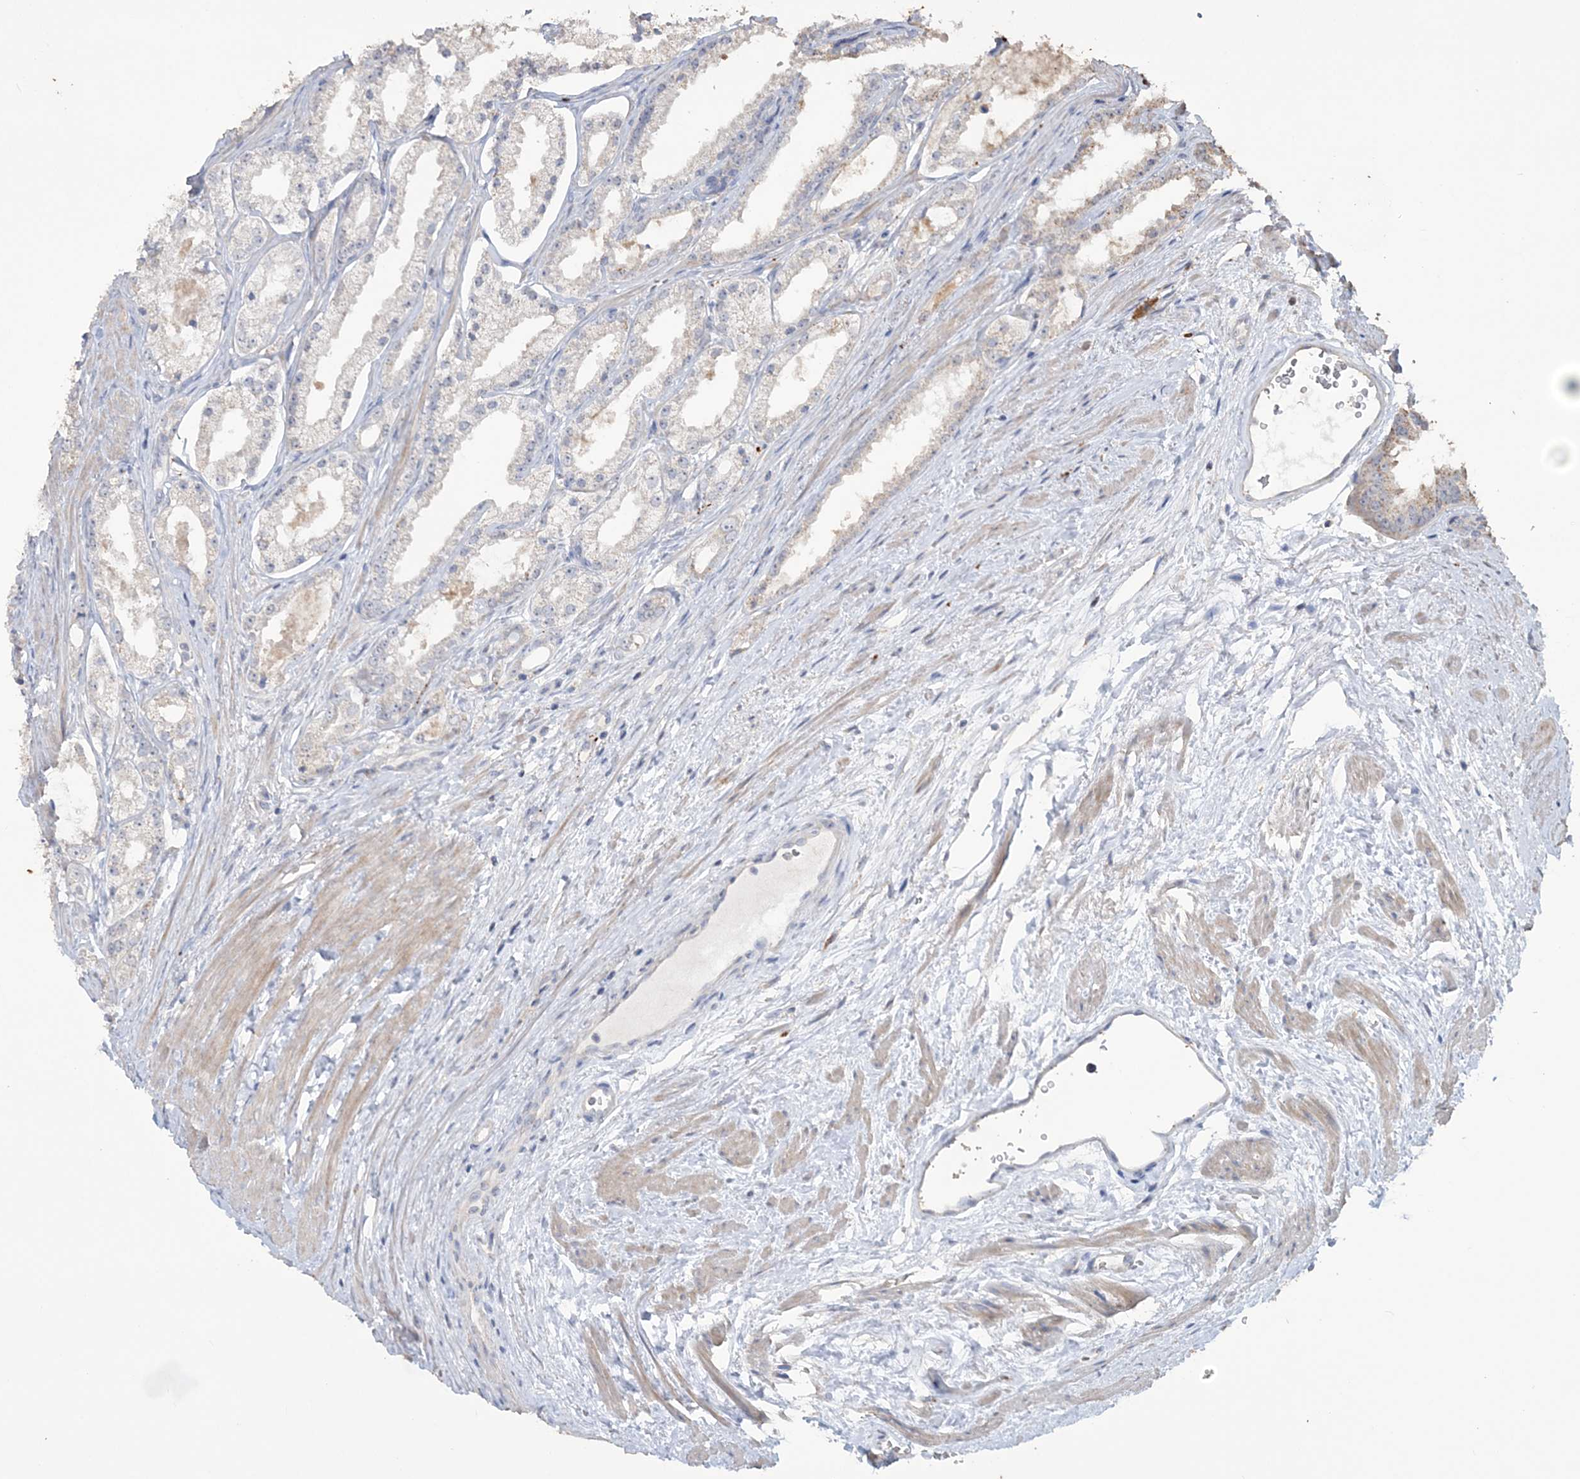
{"staining": {"intensity": "negative", "quantity": "none", "location": "none"}, "tissue": "prostate cancer", "cell_type": "Tumor cells", "image_type": "cancer", "snomed": [{"axis": "morphology", "description": "Adenocarcinoma, High grade"}, {"axis": "topography", "description": "Prostate"}], "caption": "This is a photomicrograph of IHC staining of high-grade adenocarcinoma (prostate), which shows no staining in tumor cells.", "gene": "SFMBT2", "patient": {"sex": "male", "age": 68}}